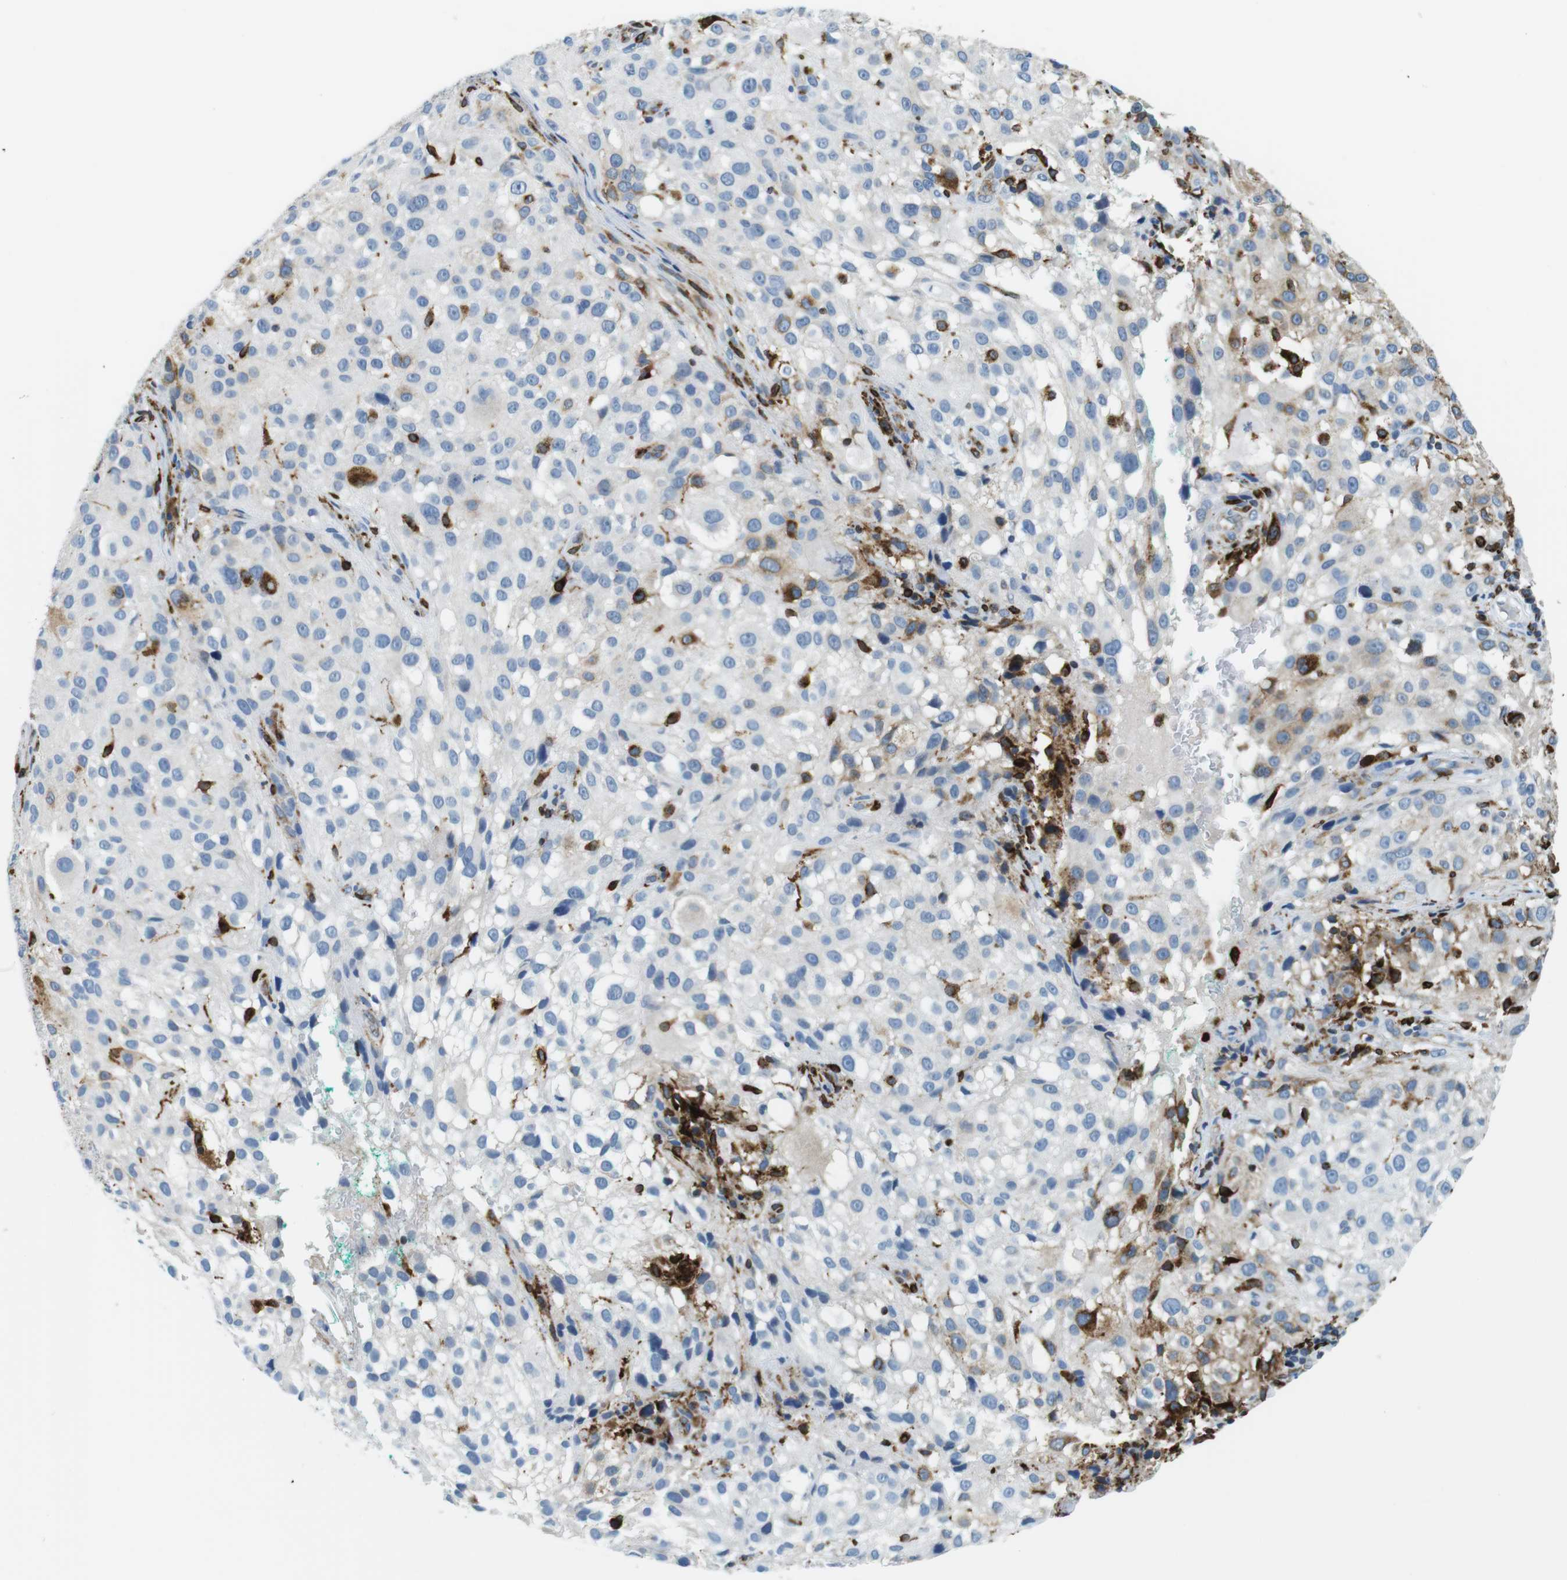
{"staining": {"intensity": "negative", "quantity": "none", "location": "none"}, "tissue": "melanoma", "cell_type": "Tumor cells", "image_type": "cancer", "snomed": [{"axis": "morphology", "description": "Necrosis, NOS"}, {"axis": "morphology", "description": "Malignant melanoma, NOS"}, {"axis": "topography", "description": "Skin"}], "caption": "High power microscopy histopathology image of an immunohistochemistry histopathology image of malignant melanoma, revealing no significant positivity in tumor cells.", "gene": "CIITA", "patient": {"sex": "female", "age": 87}}